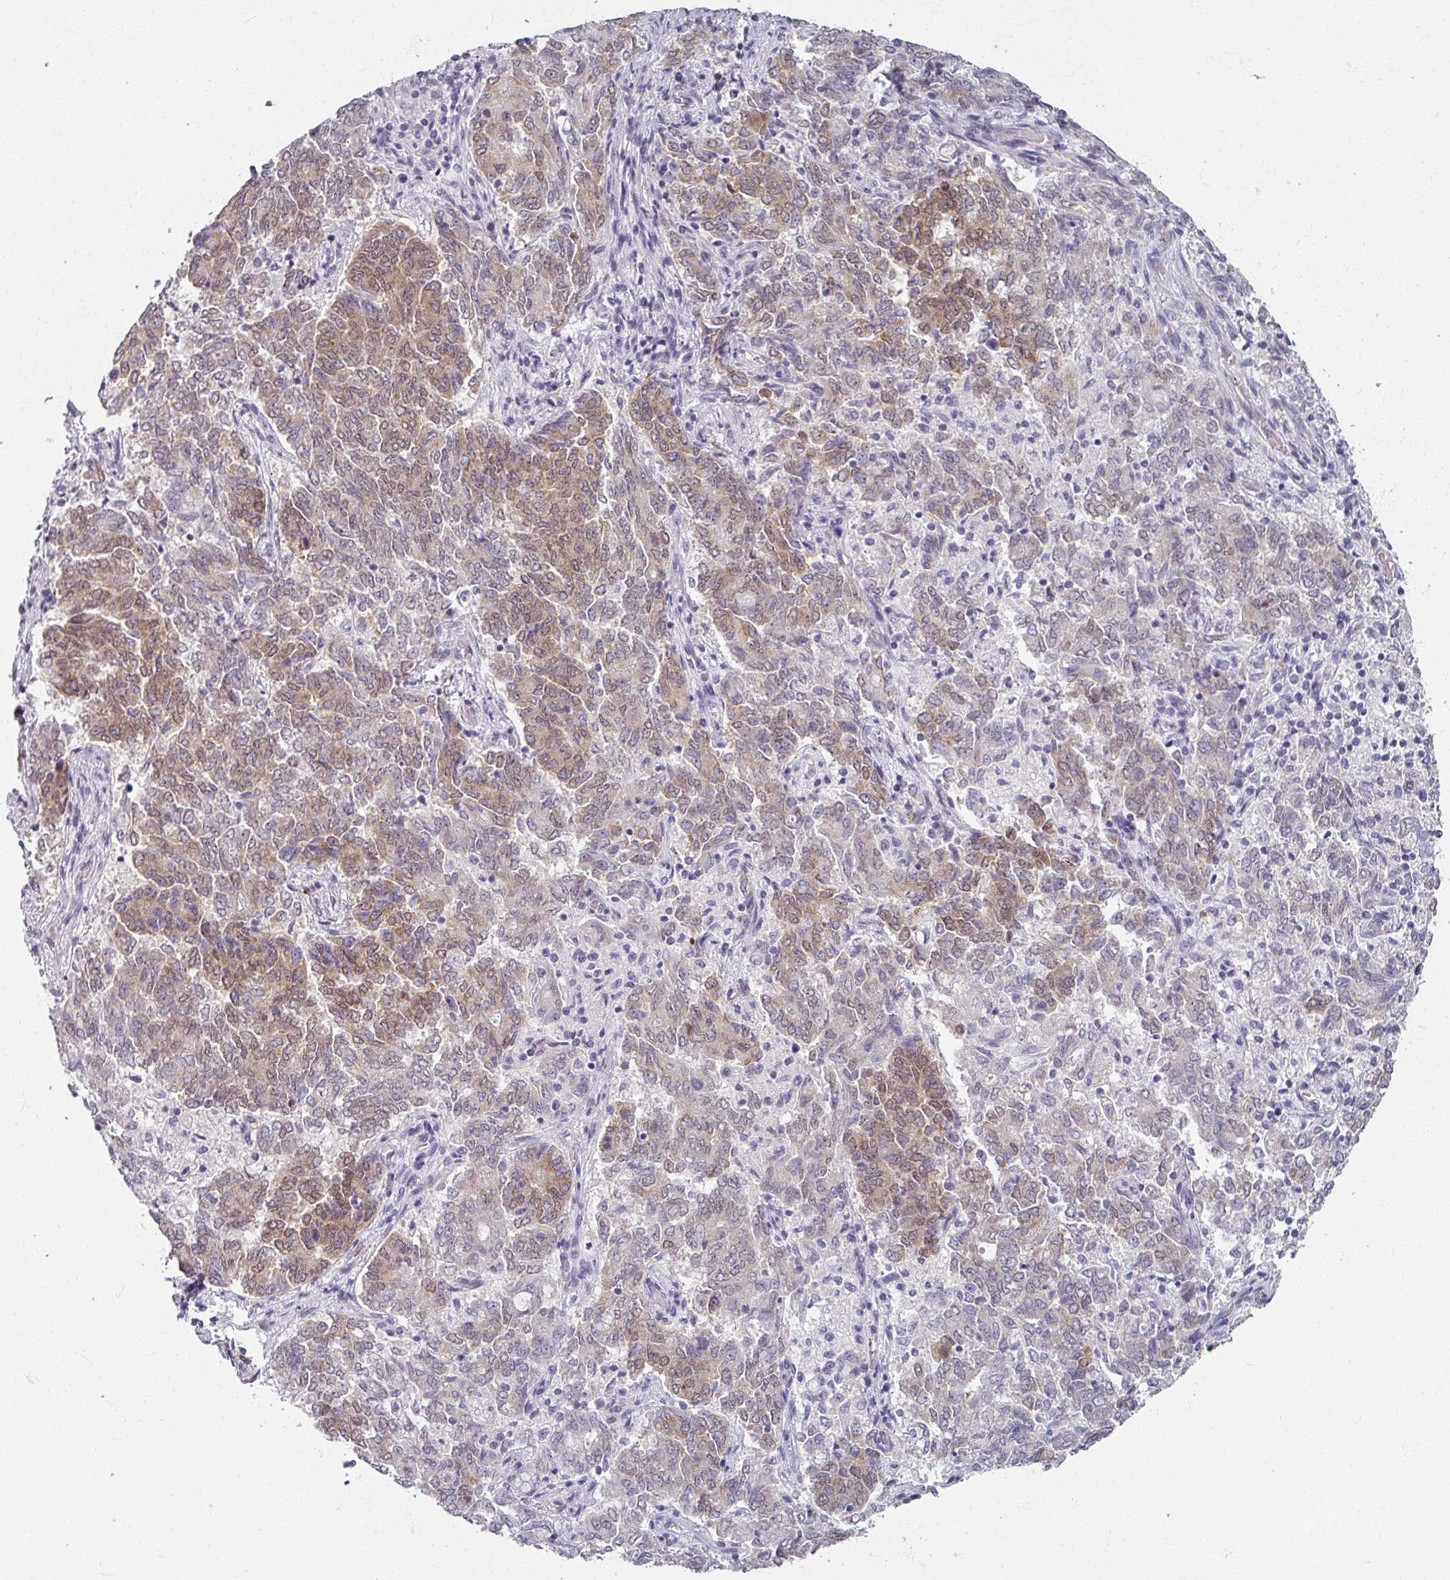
{"staining": {"intensity": "moderate", "quantity": "25%-75%", "location": "cytoplasmic/membranous,nuclear"}, "tissue": "endometrial cancer", "cell_type": "Tumor cells", "image_type": "cancer", "snomed": [{"axis": "morphology", "description": "Adenocarcinoma, NOS"}, {"axis": "topography", "description": "Endometrium"}], "caption": "Brown immunohistochemical staining in human adenocarcinoma (endometrial) shows moderate cytoplasmic/membranous and nuclear staining in about 25%-75% of tumor cells.", "gene": "RIPOR3", "patient": {"sex": "female", "age": 80}}